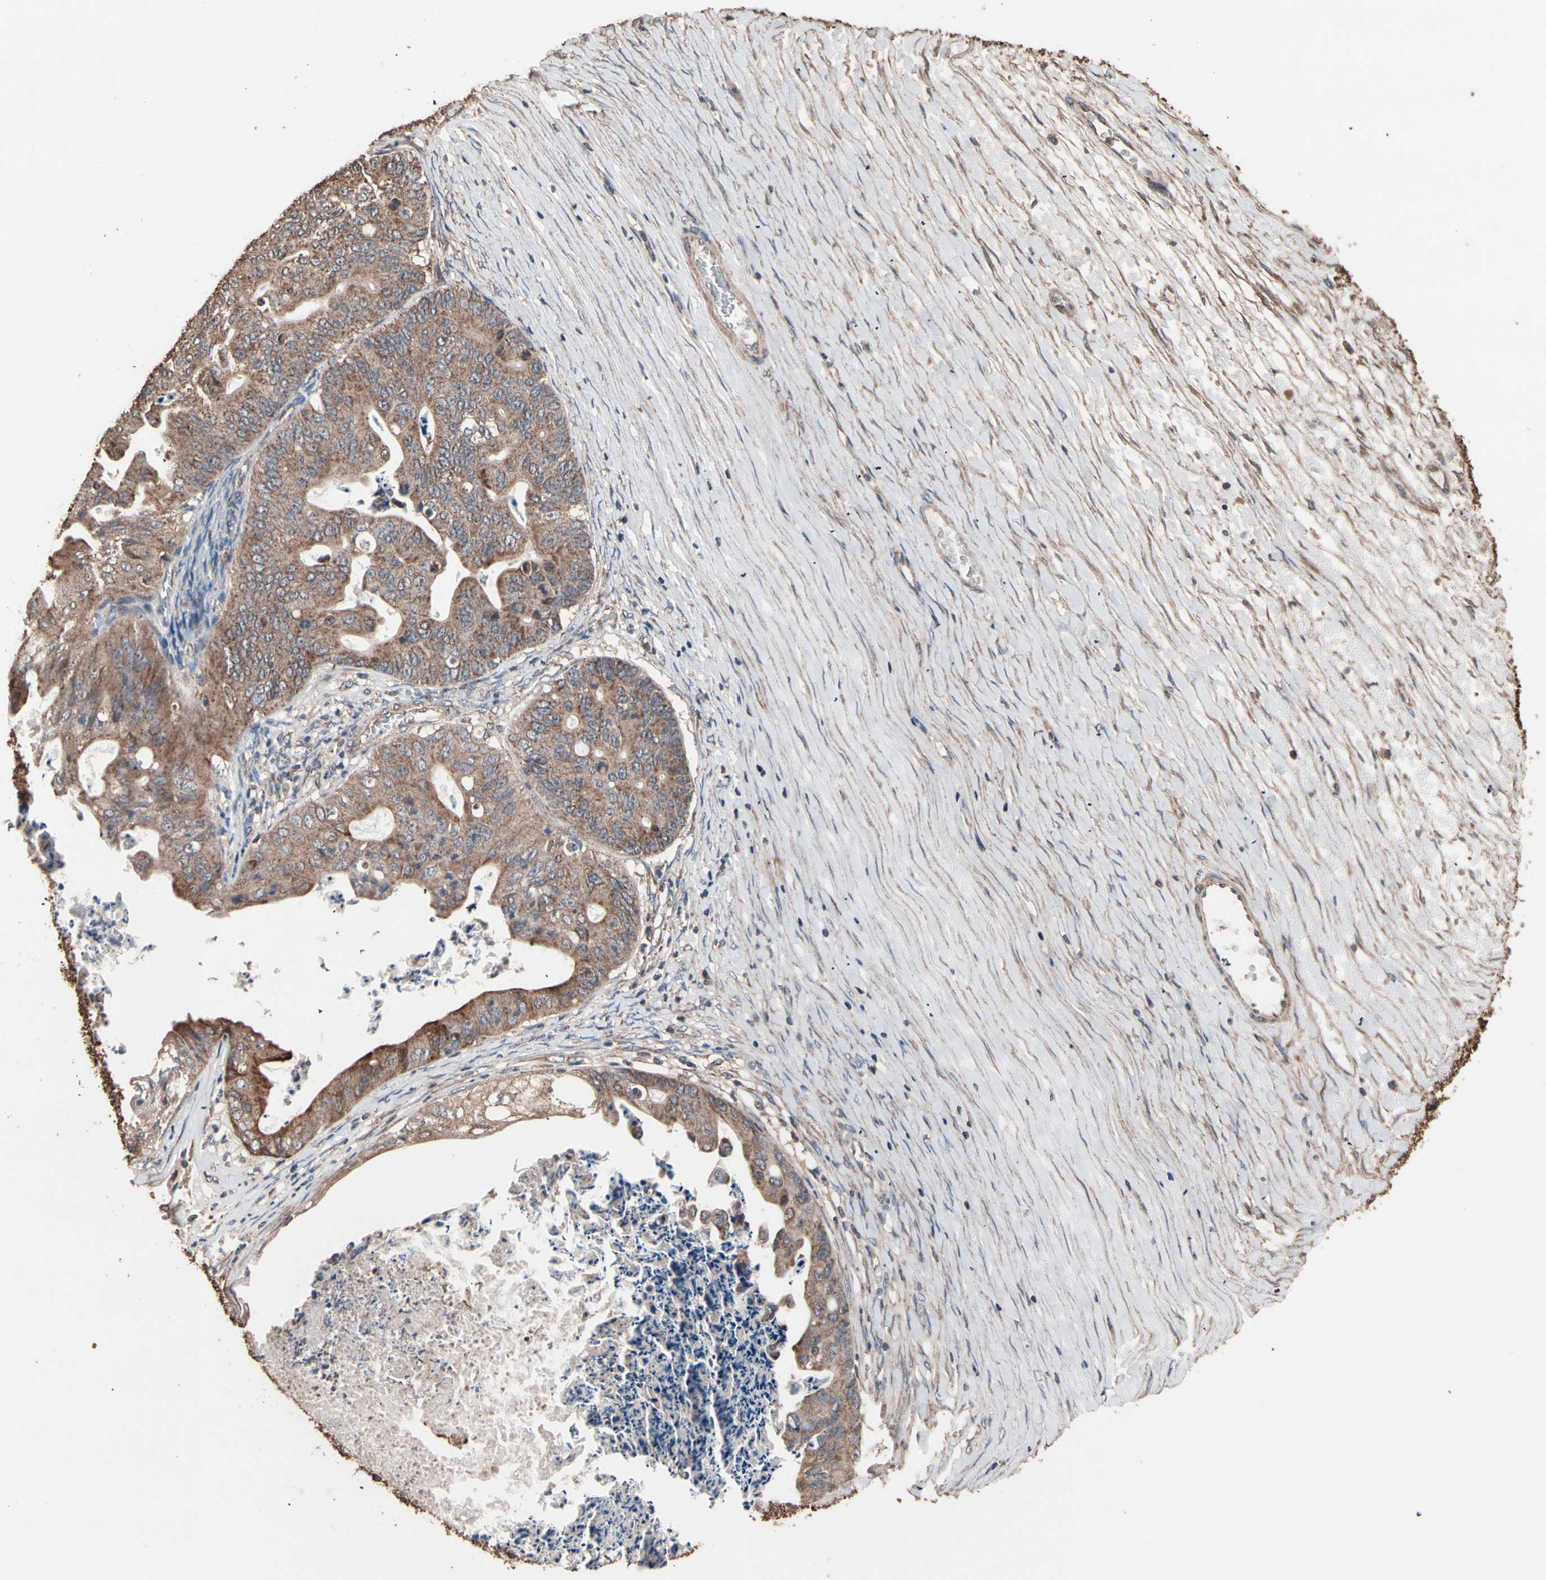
{"staining": {"intensity": "moderate", "quantity": ">75%", "location": "cytoplasmic/membranous"}, "tissue": "ovarian cancer", "cell_type": "Tumor cells", "image_type": "cancer", "snomed": [{"axis": "morphology", "description": "Cystadenocarcinoma, mucinous, NOS"}, {"axis": "topography", "description": "Ovary"}], "caption": "The histopathology image displays immunohistochemical staining of mucinous cystadenocarcinoma (ovarian). There is moderate cytoplasmic/membranous positivity is appreciated in about >75% of tumor cells.", "gene": "MRPL2", "patient": {"sex": "female", "age": 37}}